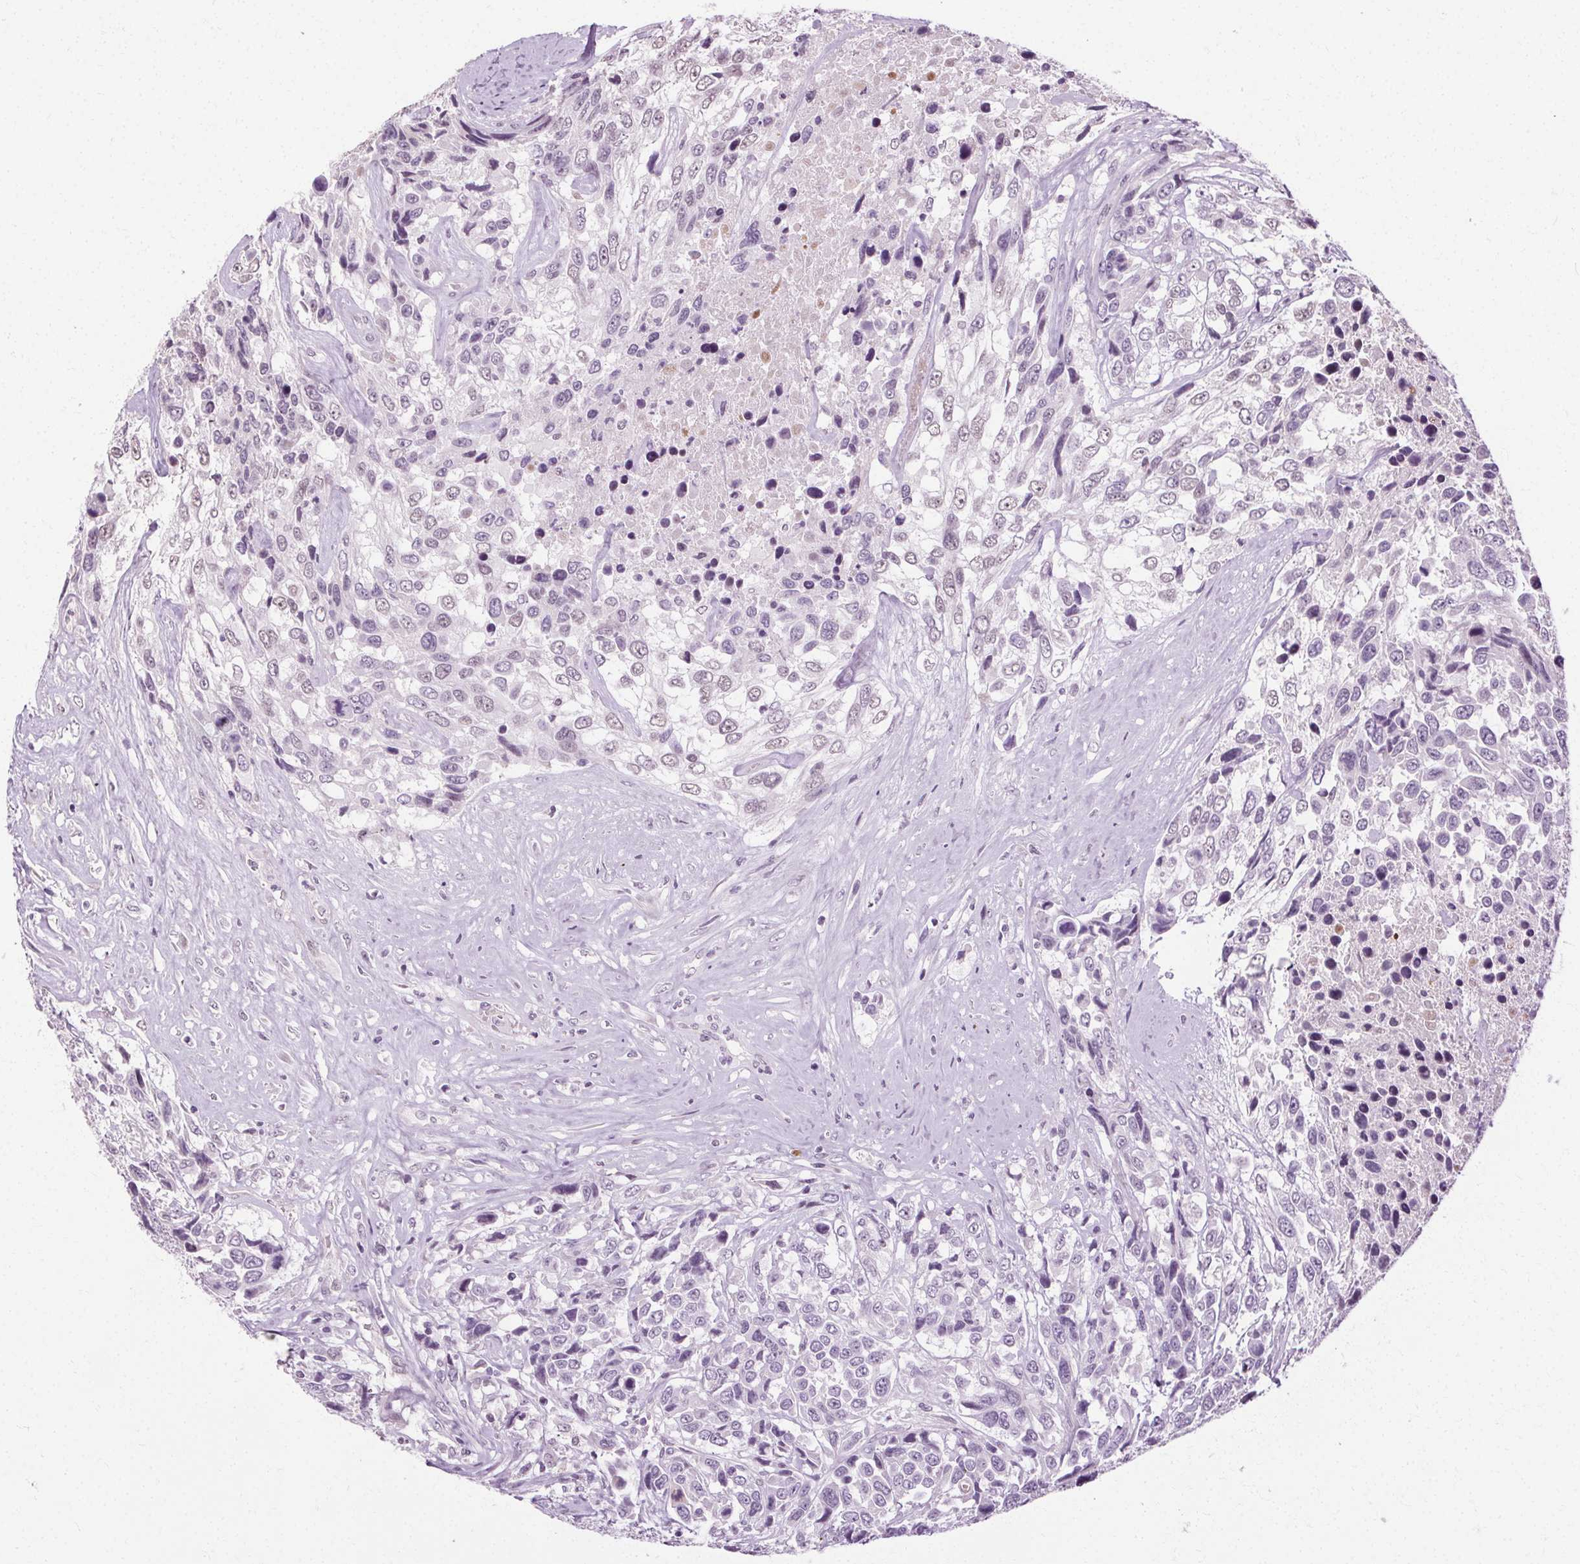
{"staining": {"intensity": "negative", "quantity": "none", "location": "none"}, "tissue": "urothelial cancer", "cell_type": "Tumor cells", "image_type": "cancer", "snomed": [{"axis": "morphology", "description": "Urothelial carcinoma, High grade"}, {"axis": "topography", "description": "Urinary bladder"}], "caption": "Urothelial cancer was stained to show a protein in brown. There is no significant expression in tumor cells.", "gene": "CEBPA", "patient": {"sex": "female", "age": 70}}